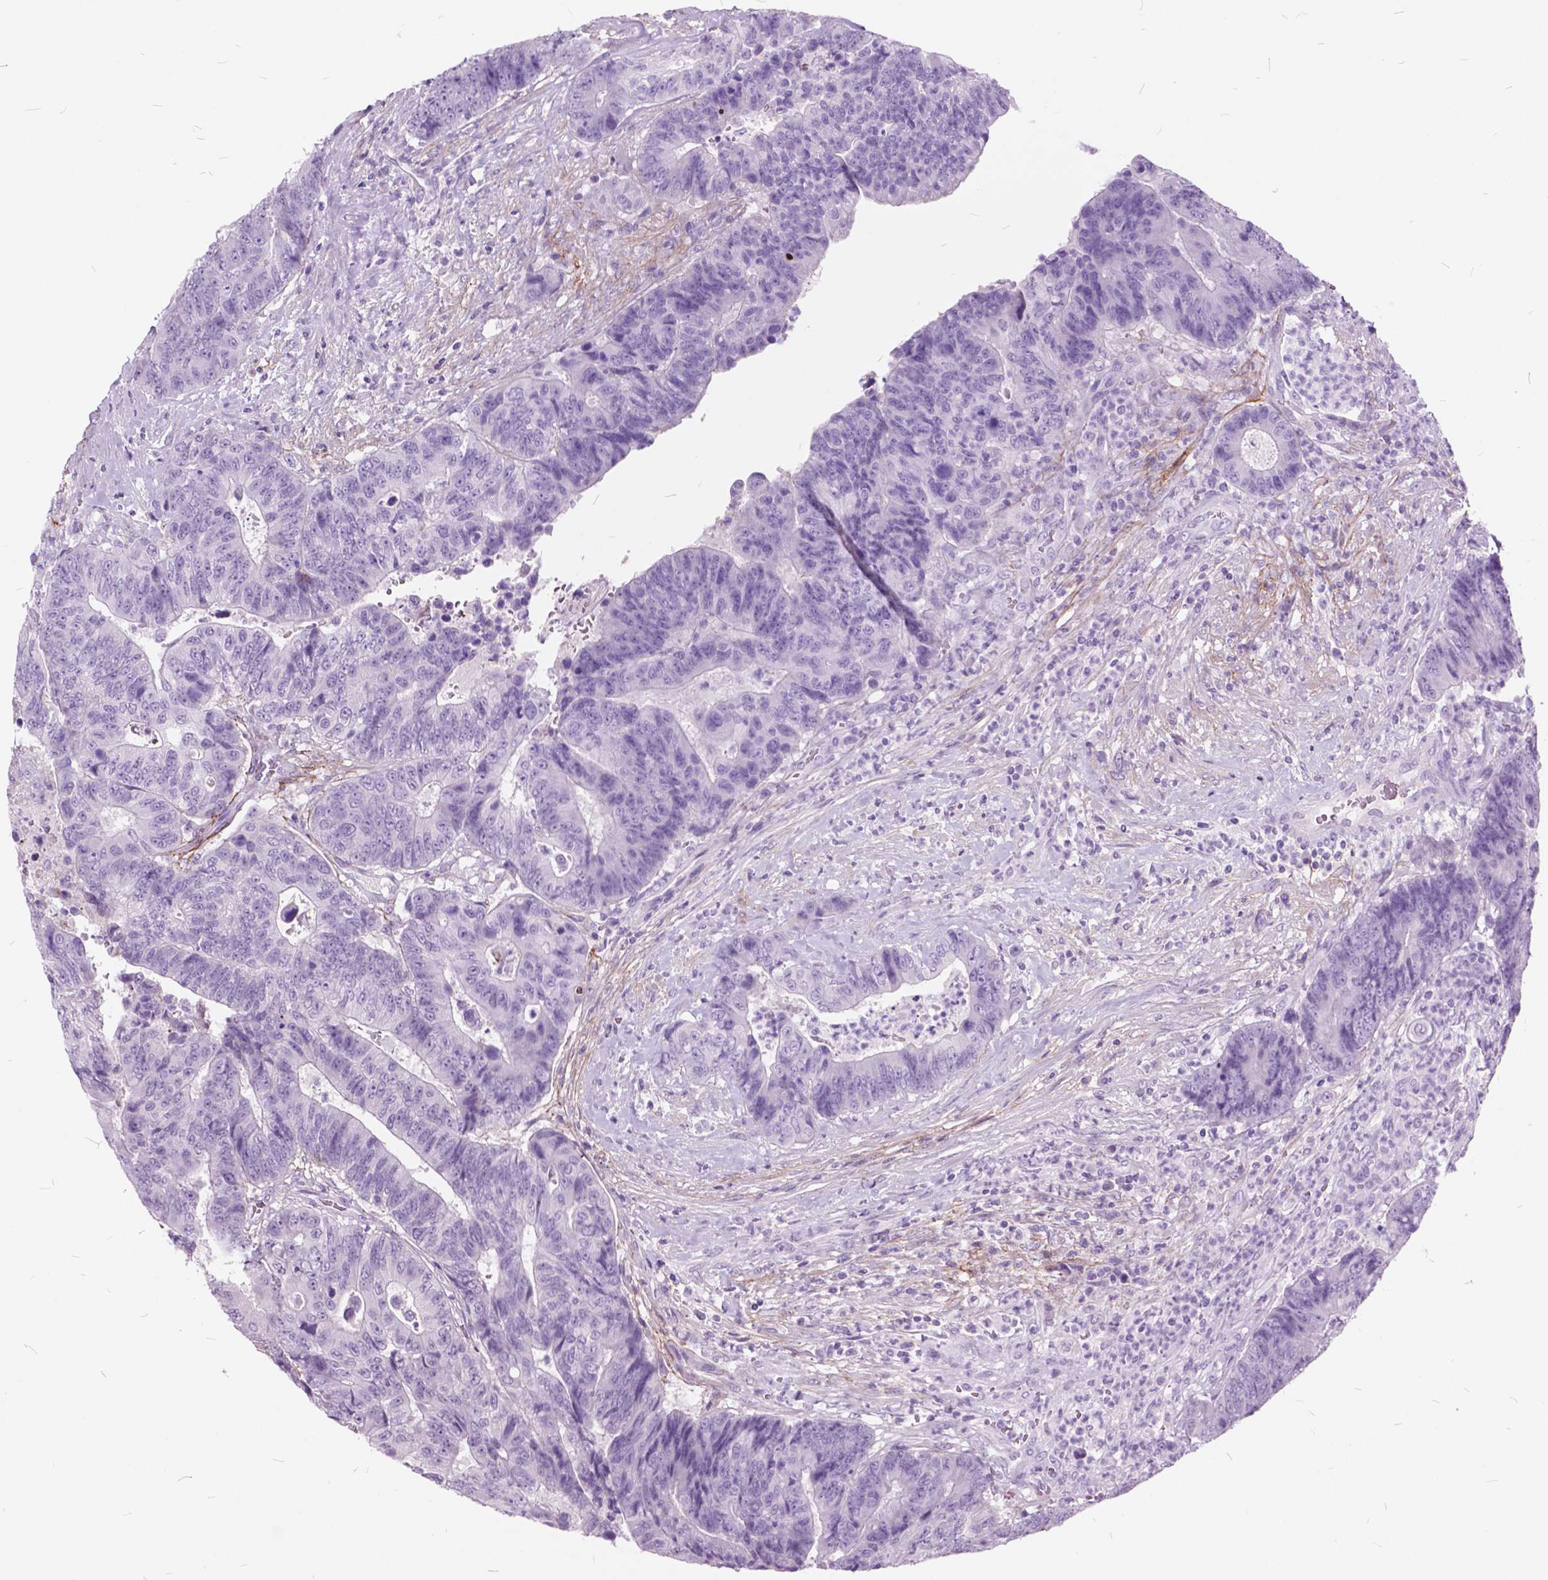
{"staining": {"intensity": "negative", "quantity": "none", "location": "none"}, "tissue": "colorectal cancer", "cell_type": "Tumor cells", "image_type": "cancer", "snomed": [{"axis": "morphology", "description": "Adenocarcinoma, NOS"}, {"axis": "topography", "description": "Colon"}], "caption": "A high-resolution photomicrograph shows immunohistochemistry (IHC) staining of colorectal cancer, which displays no significant expression in tumor cells. (DAB (3,3'-diaminobenzidine) immunohistochemistry (IHC) visualized using brightfield microscopy, high magnification).", "gene": "GDF9", "patient": {"sex": "female", "age": 48}}